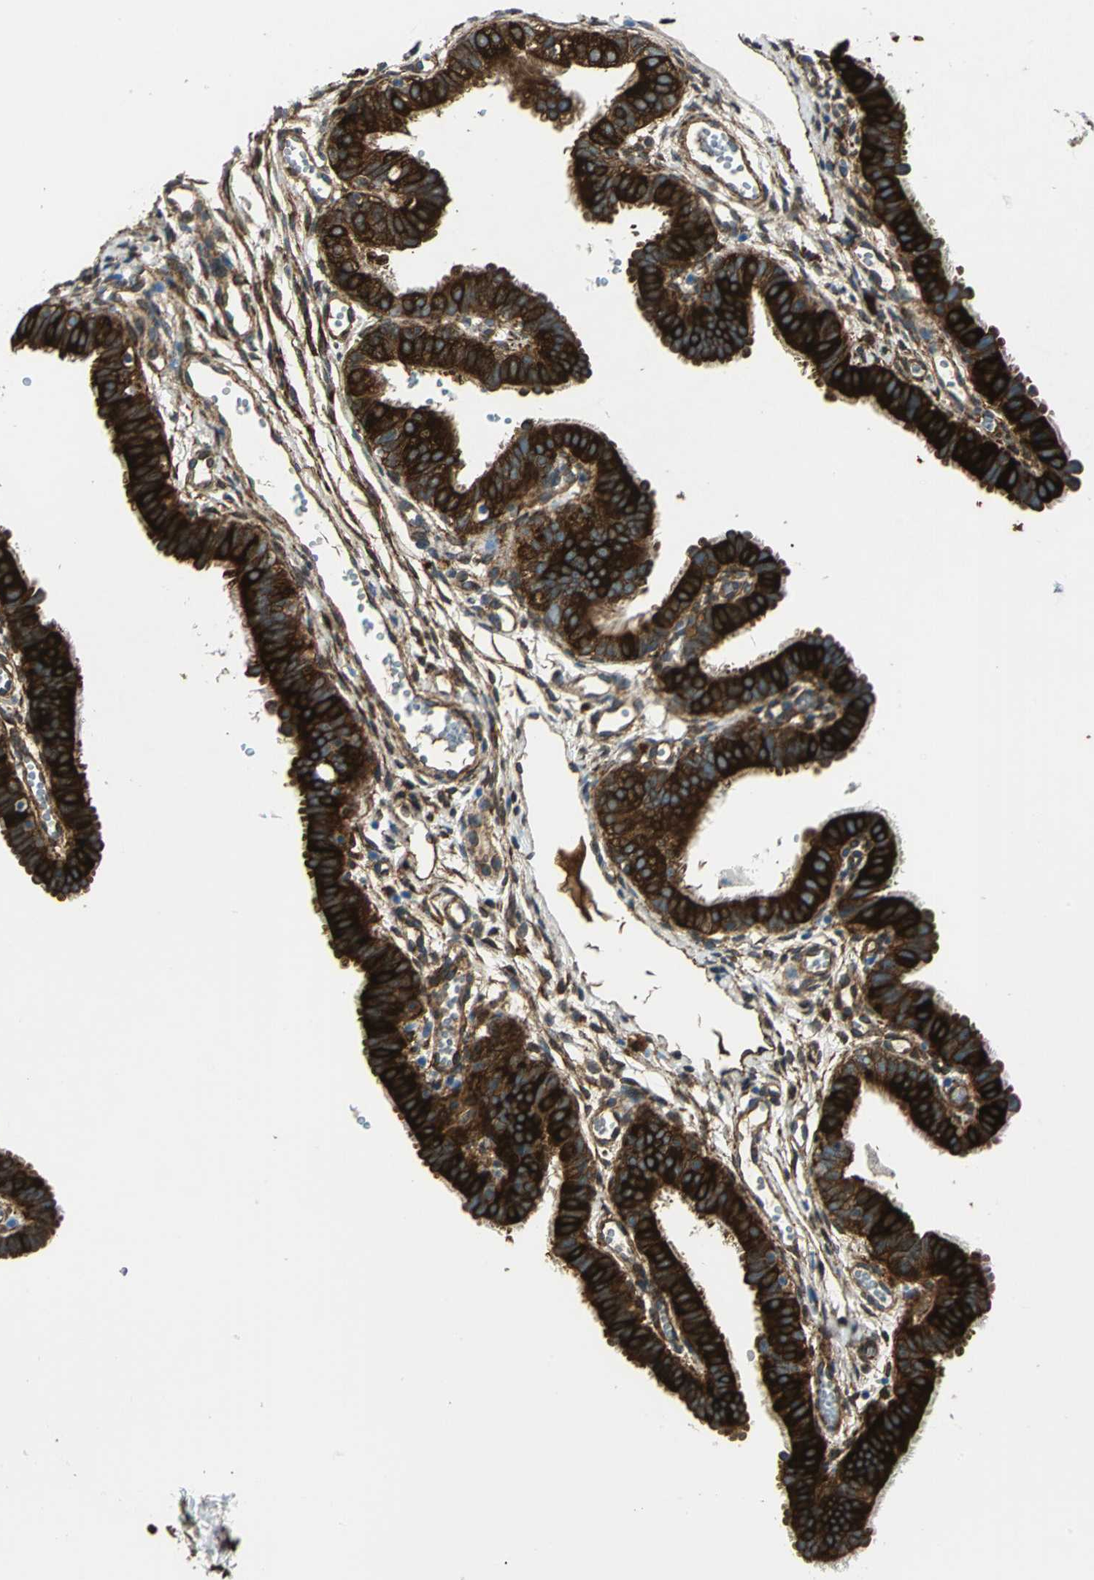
{"staining": {"intensity": "strong", "quantity": ">75%", "location": "cytoplasmic/membranous"}, "tissue": "fallopian tube", "cell_type": "Glandular cells", "image_type": "normal", "snomed": [{"axis": "morphology", "description": "Normal tissue, NOS"}, {"axis": "topography", "description": "Fallopian tube"}, {"axis": "topography", "description": "Placenta"}], "caption": "Protein expression analysis of normal fallopian tube demonstrates strong cytoplasmic/membranous expression in about >75% of glandular cells. (DAB (3,3'-diaminobenzidine) IHC with brightfield microscopy, high magnification).", "gene": "HSPB1", "patient": {"sex": "female", "age": 34}}